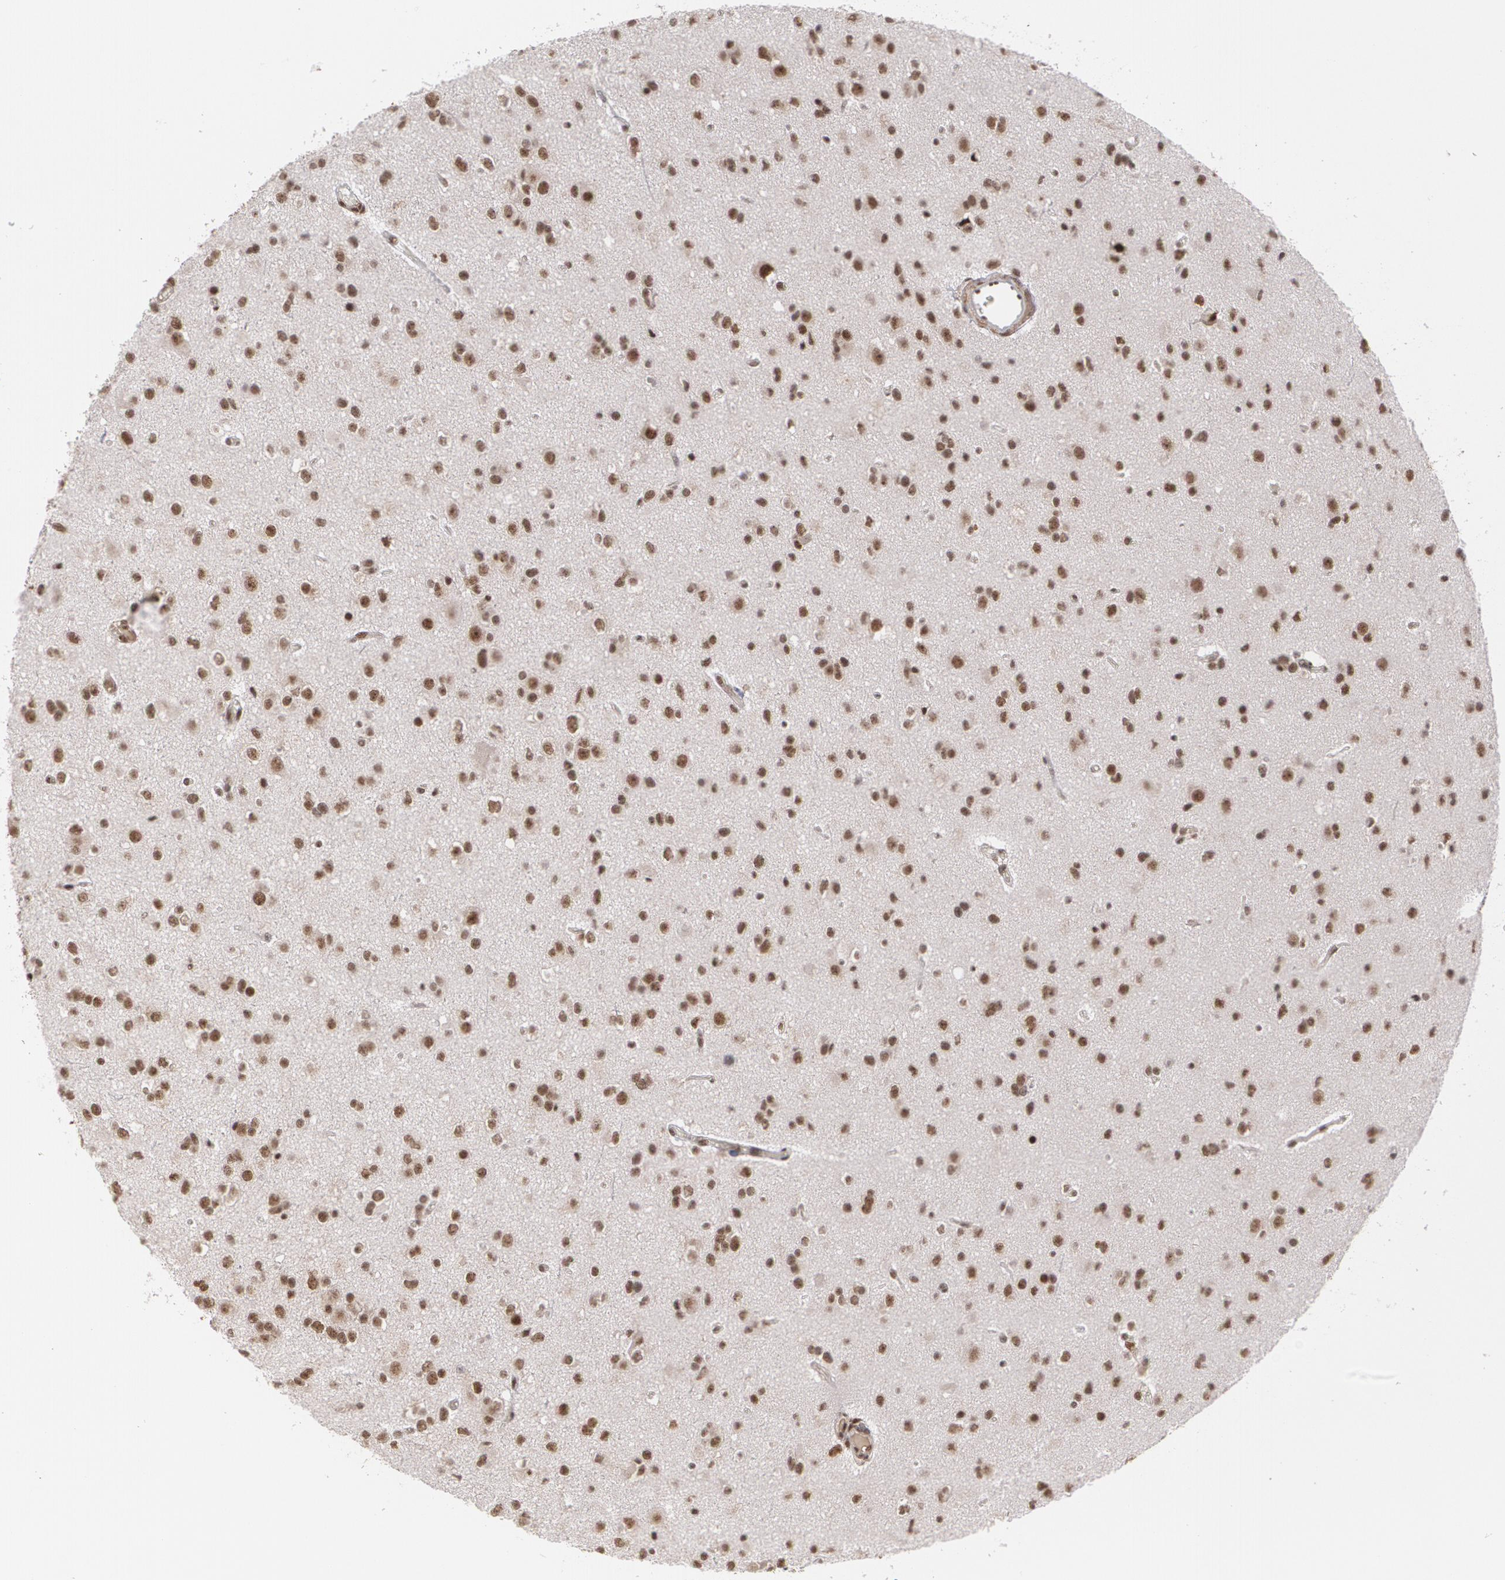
{"staining": {"intensity": "moderate", "quantity": ">75%", "location": "nuclear"}, "tissue": "glioma", "cell_type": "Tumor cells", "image_type": "cancer", "snomed": [{"axis": "morphology", "description": "Glioma, malignant, Low grade"}, {"axis": "topography", "description": "Brain"}], "caption": "Tumor cells display medium levels of moderate nuclear expression in about >75% of cells in human glioma.", "gene": "ZNF234", "patient": {"sex": "male", "age": 42}}